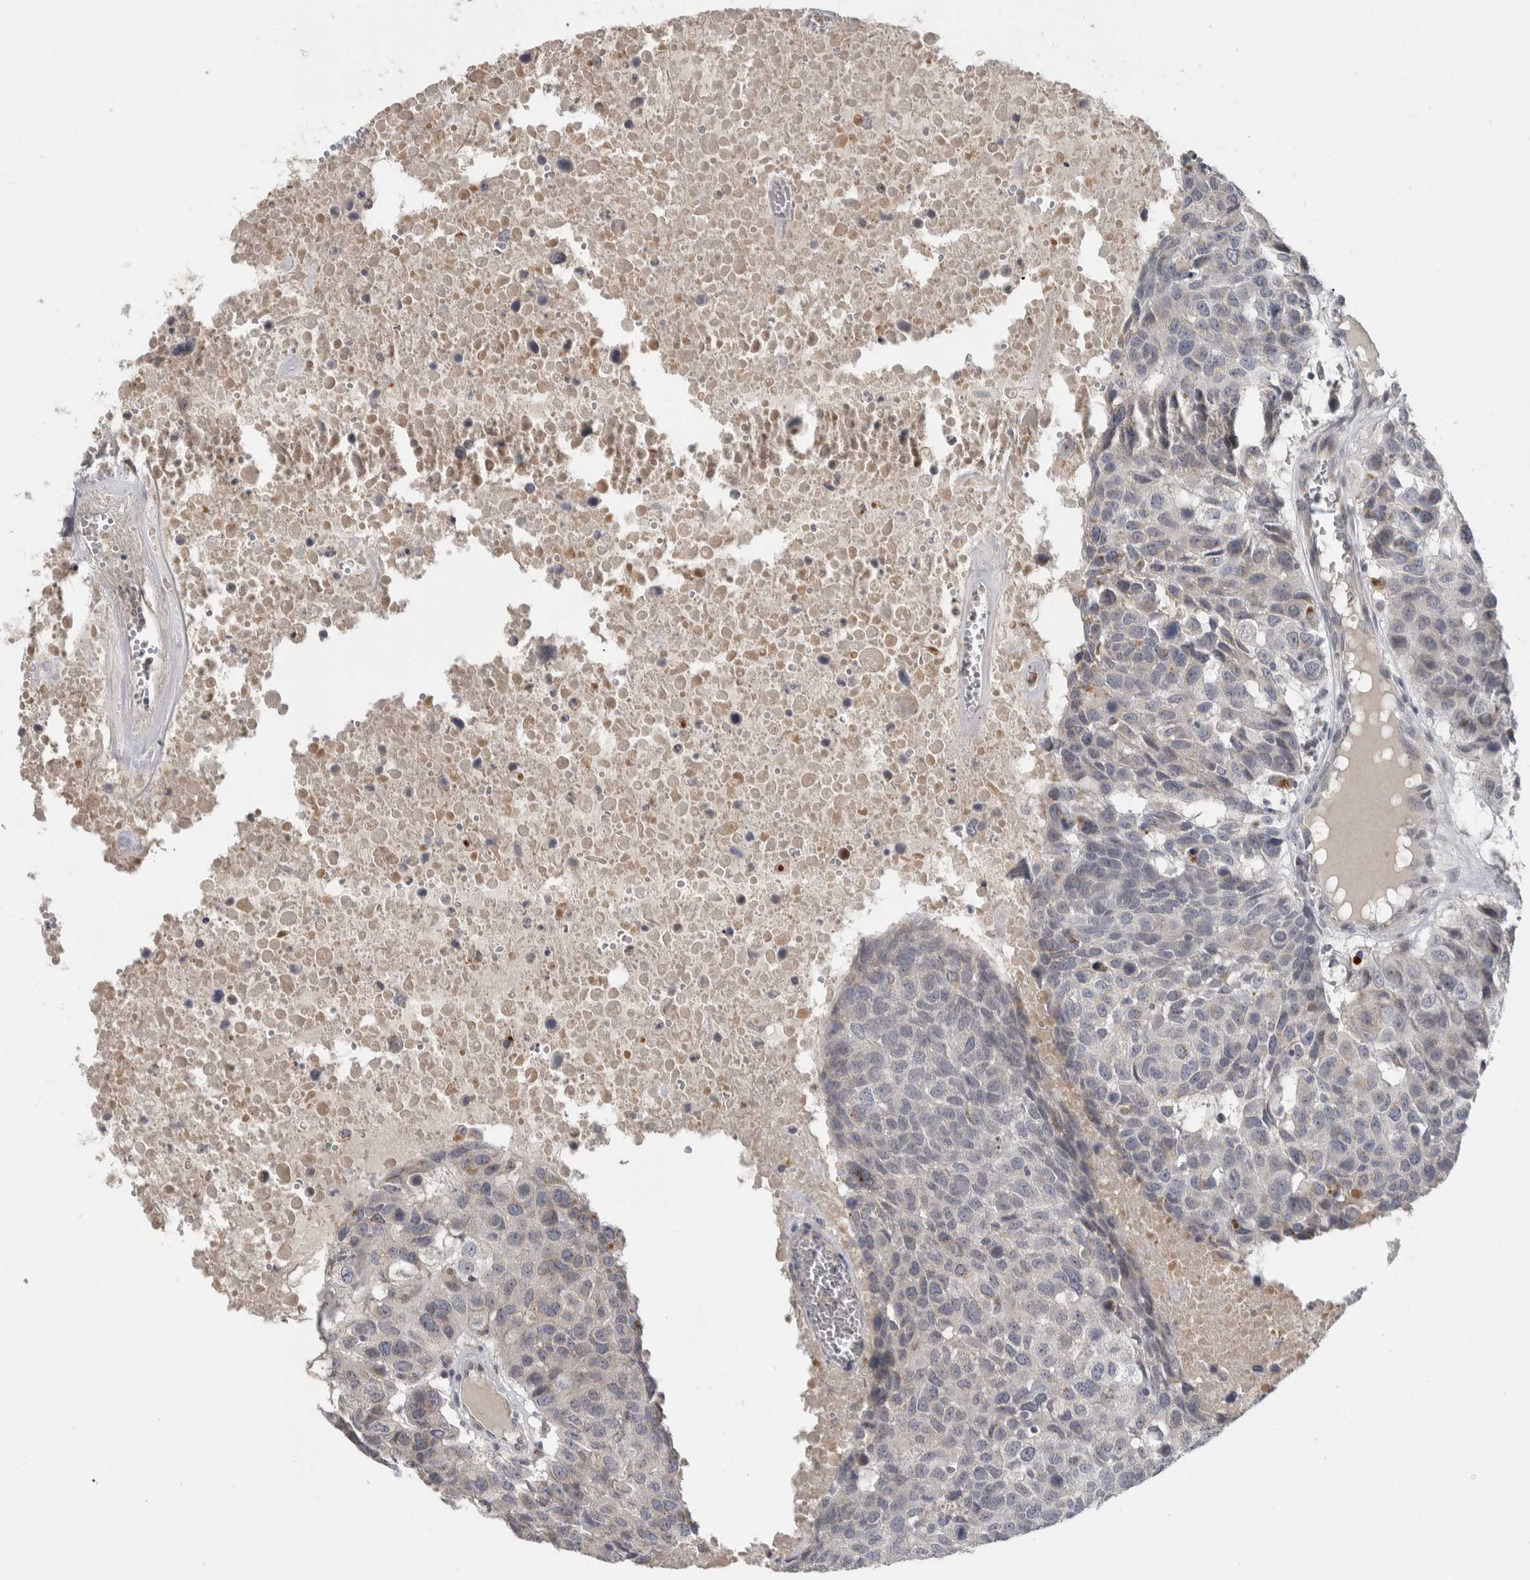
{"staining": {"intensity": "negative", "quantity": "none", "location": "none"}, "tissue": "head and neck cancer", "cell_type": "Tumor cells", "image_type": "cancer", "snomed": [{"axis": "morphology", "description": "Squamous cell carcinoma, NOS"}, {"axis": "topography", "description": "Head-Neck"}], "caption": "The image demonstrates no significant expression in tumor cells of squamous cell carcinoma (head and neck). (Brightfield microscopy of DAB immunohistochemistry at high magnification).", "gene": "MGAT1", "patient": {"sex": "male", "age": 66}}